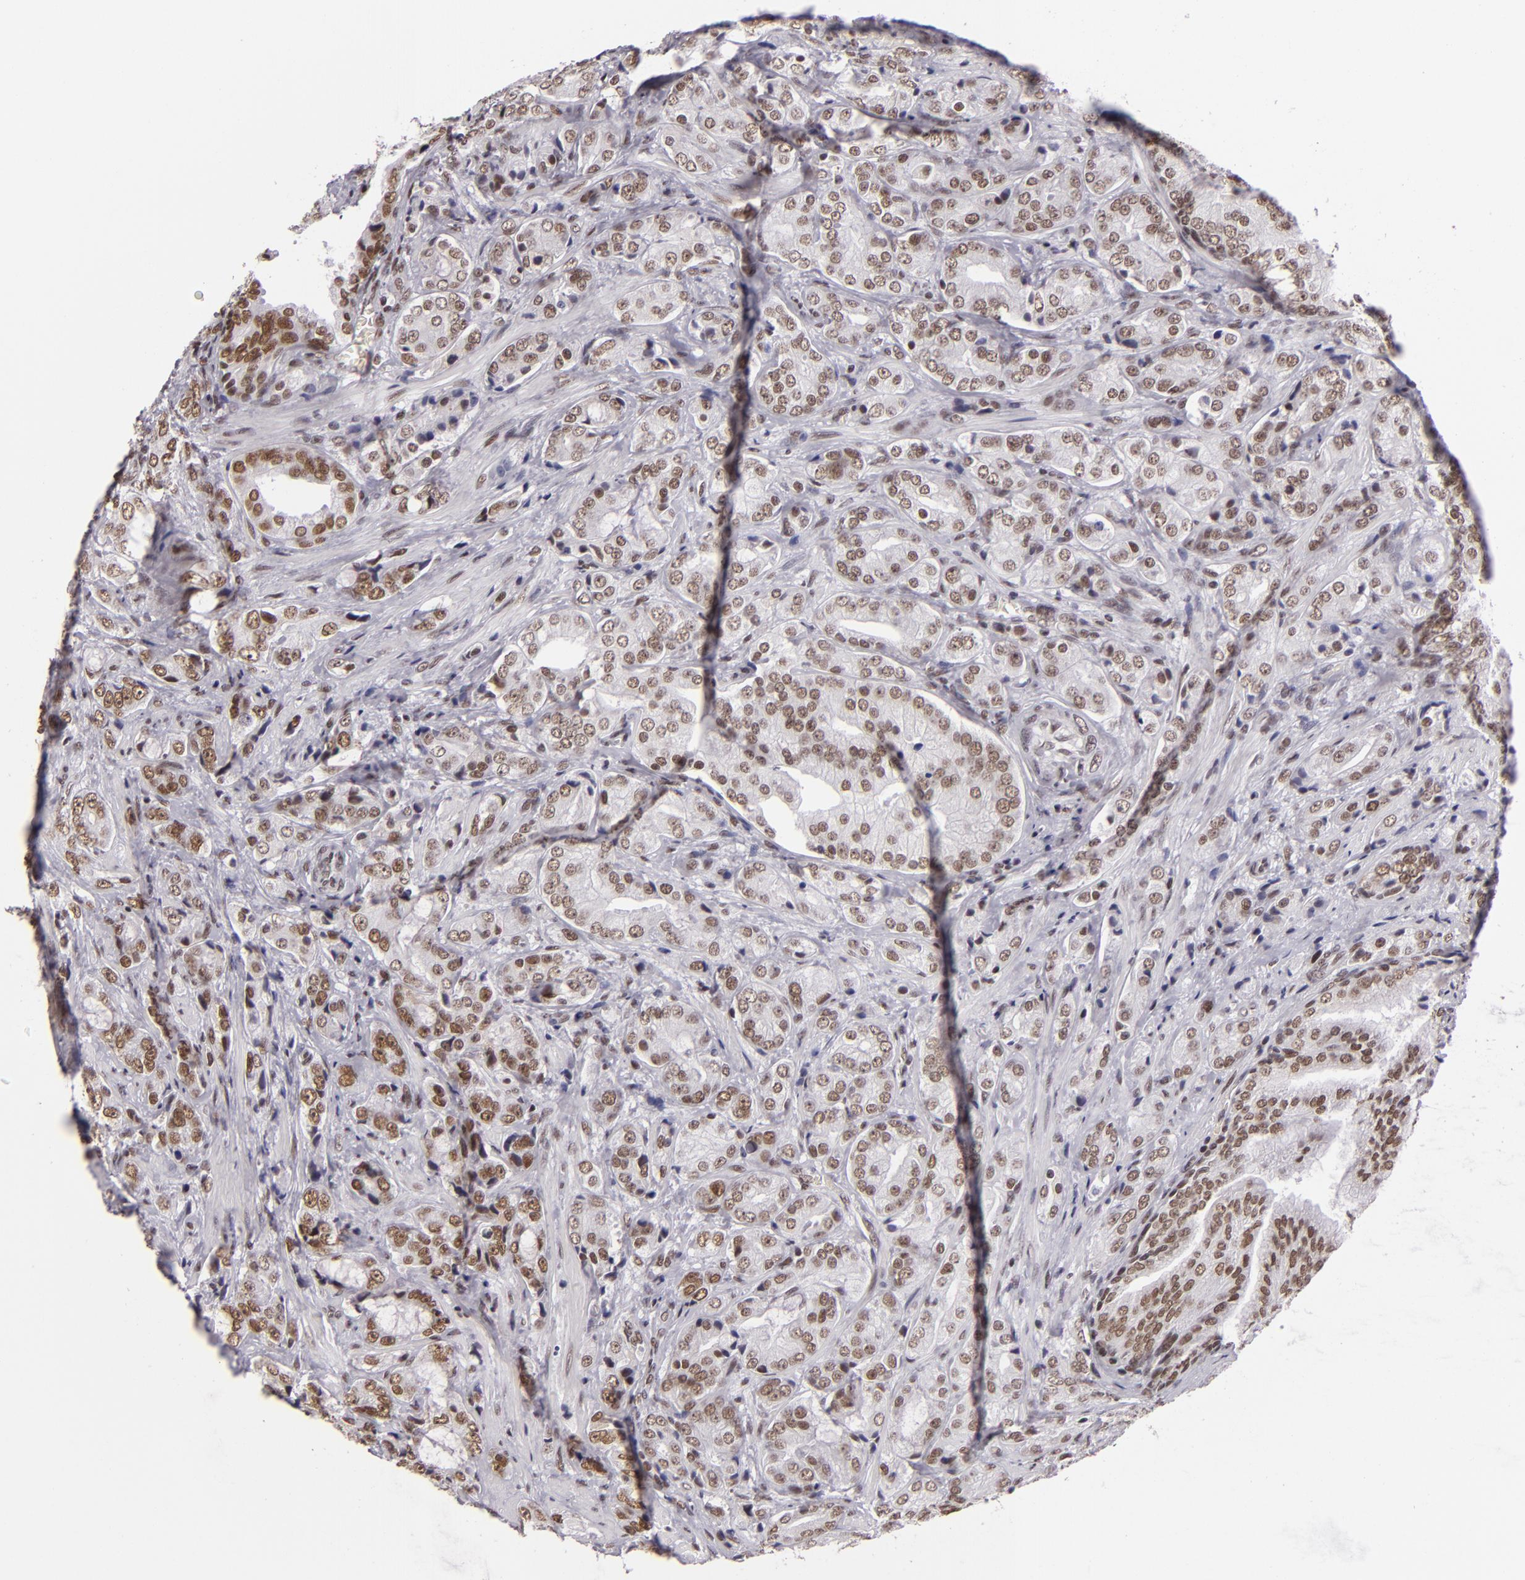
{"staining": {"intensity": "moderate", "quantity": ">75%", "location": "nuclear"}, "tissue": "prostate cancer", "cell_type": "Tumor cells", "image_type": "cancer", "snomed": [{"axis": "morphology", "description": "Adenocarcinoma, Medium grade"}, {"axis": "topography", "description": "Prostate"}], "caption": "Protein staining shows moderate nuclear staining in about >75% of tumor cells in adenocarcinoma (medium-grade) (prostate).", "gene": "BRD8", "patient": {"sex": "male", "age": 70}}